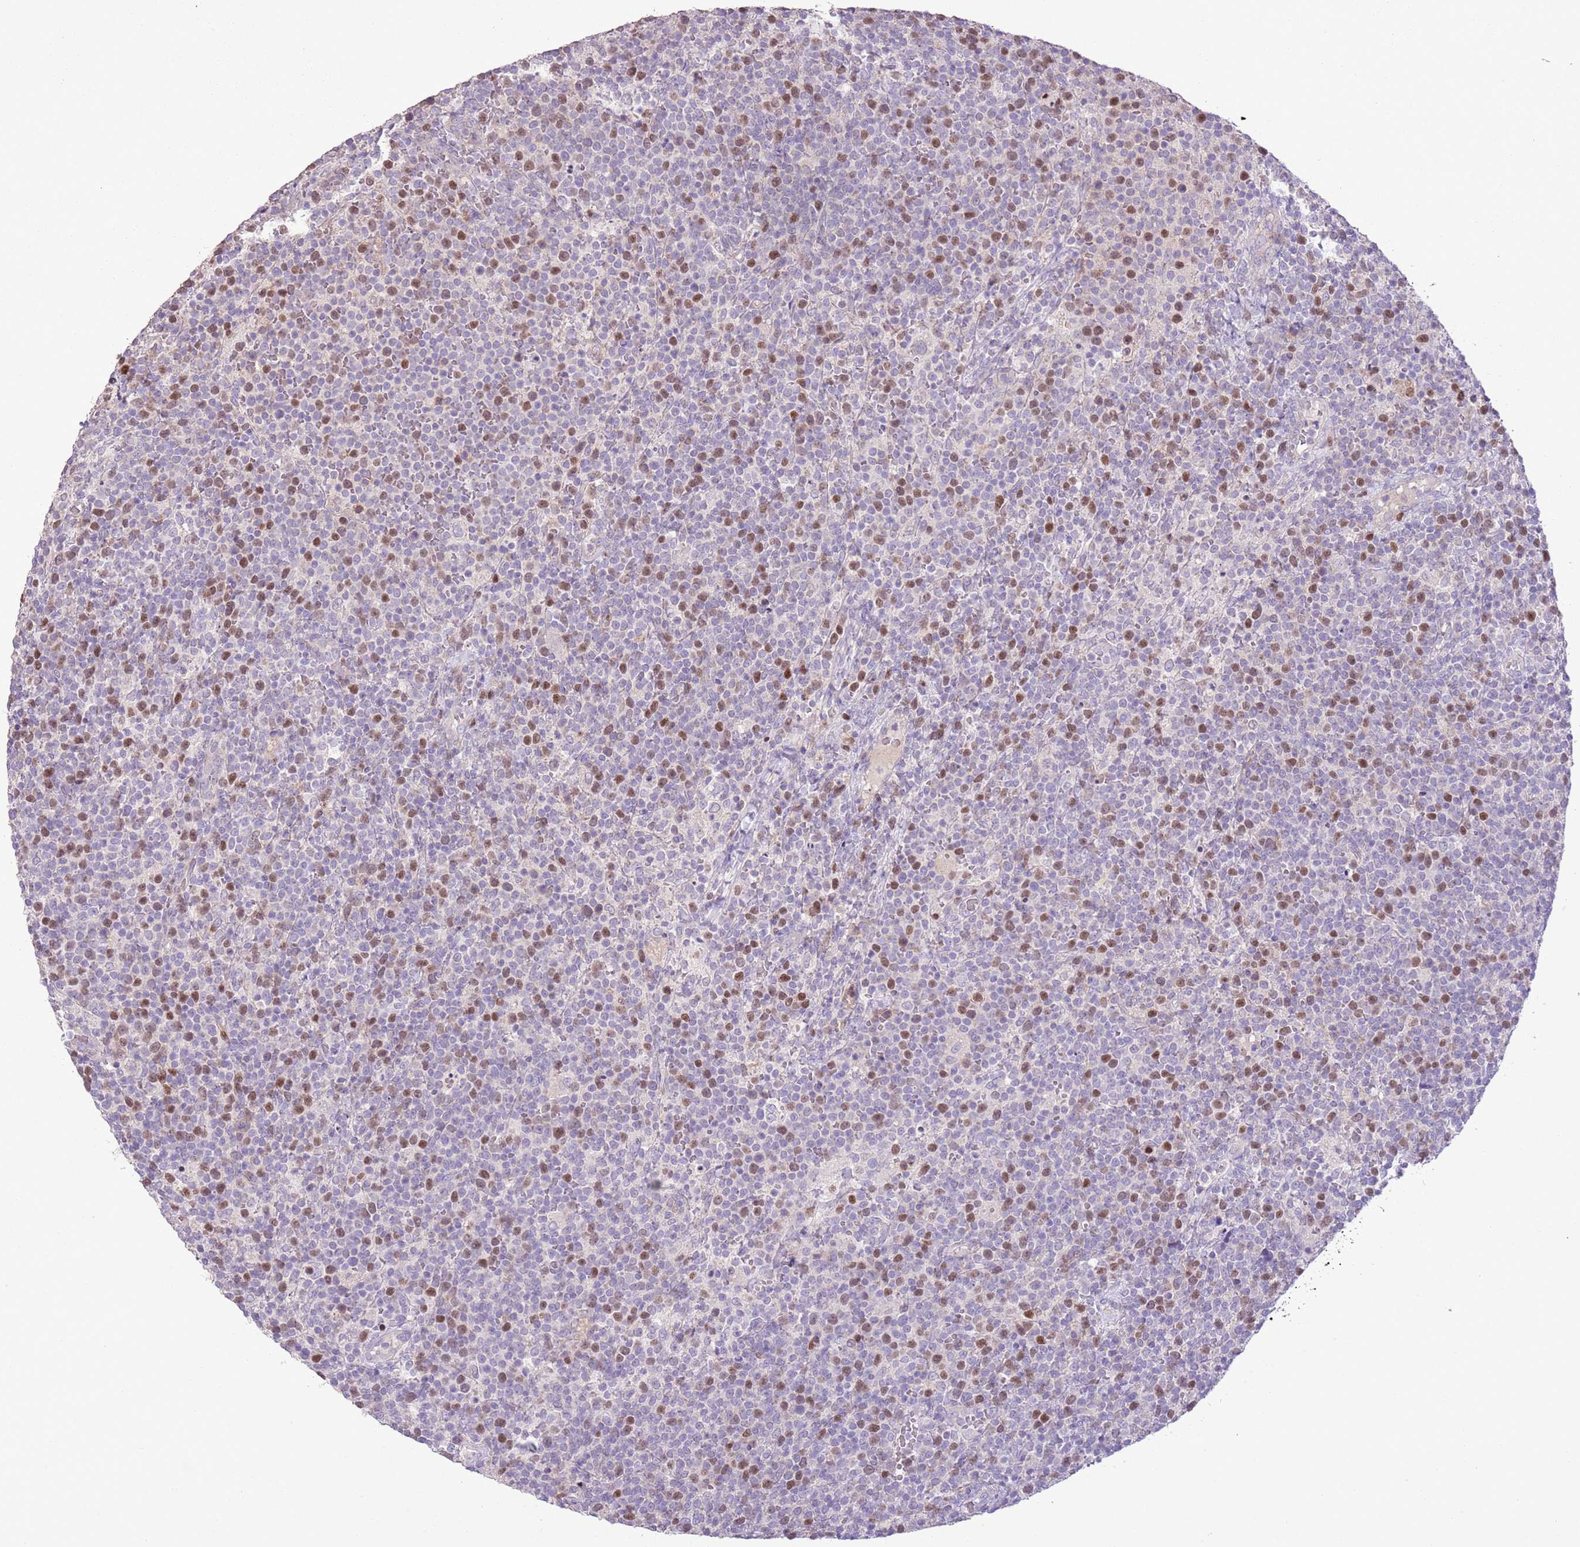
{"staining": {"intensity": "moderate", "quantity": "25%-75%", "location": "nuclear"}, "tissue": "lymphoma", "cell_type": "Tumor cells", "image_type": "cancer", "snomed": [{"axis": "morphology", "description": "Malignant lymphoma, non-Hodgkin's type, High grade"}, {"axis": "topography", "description": "Lymph node"}], "caption": "Brown immunohistochemical staining in lymphoma reveals moderate nuclear expression in approximately 25%-75% of tumor cells.", "gene": "GMNN", "patient": {"sex": "male", "age": 61}}